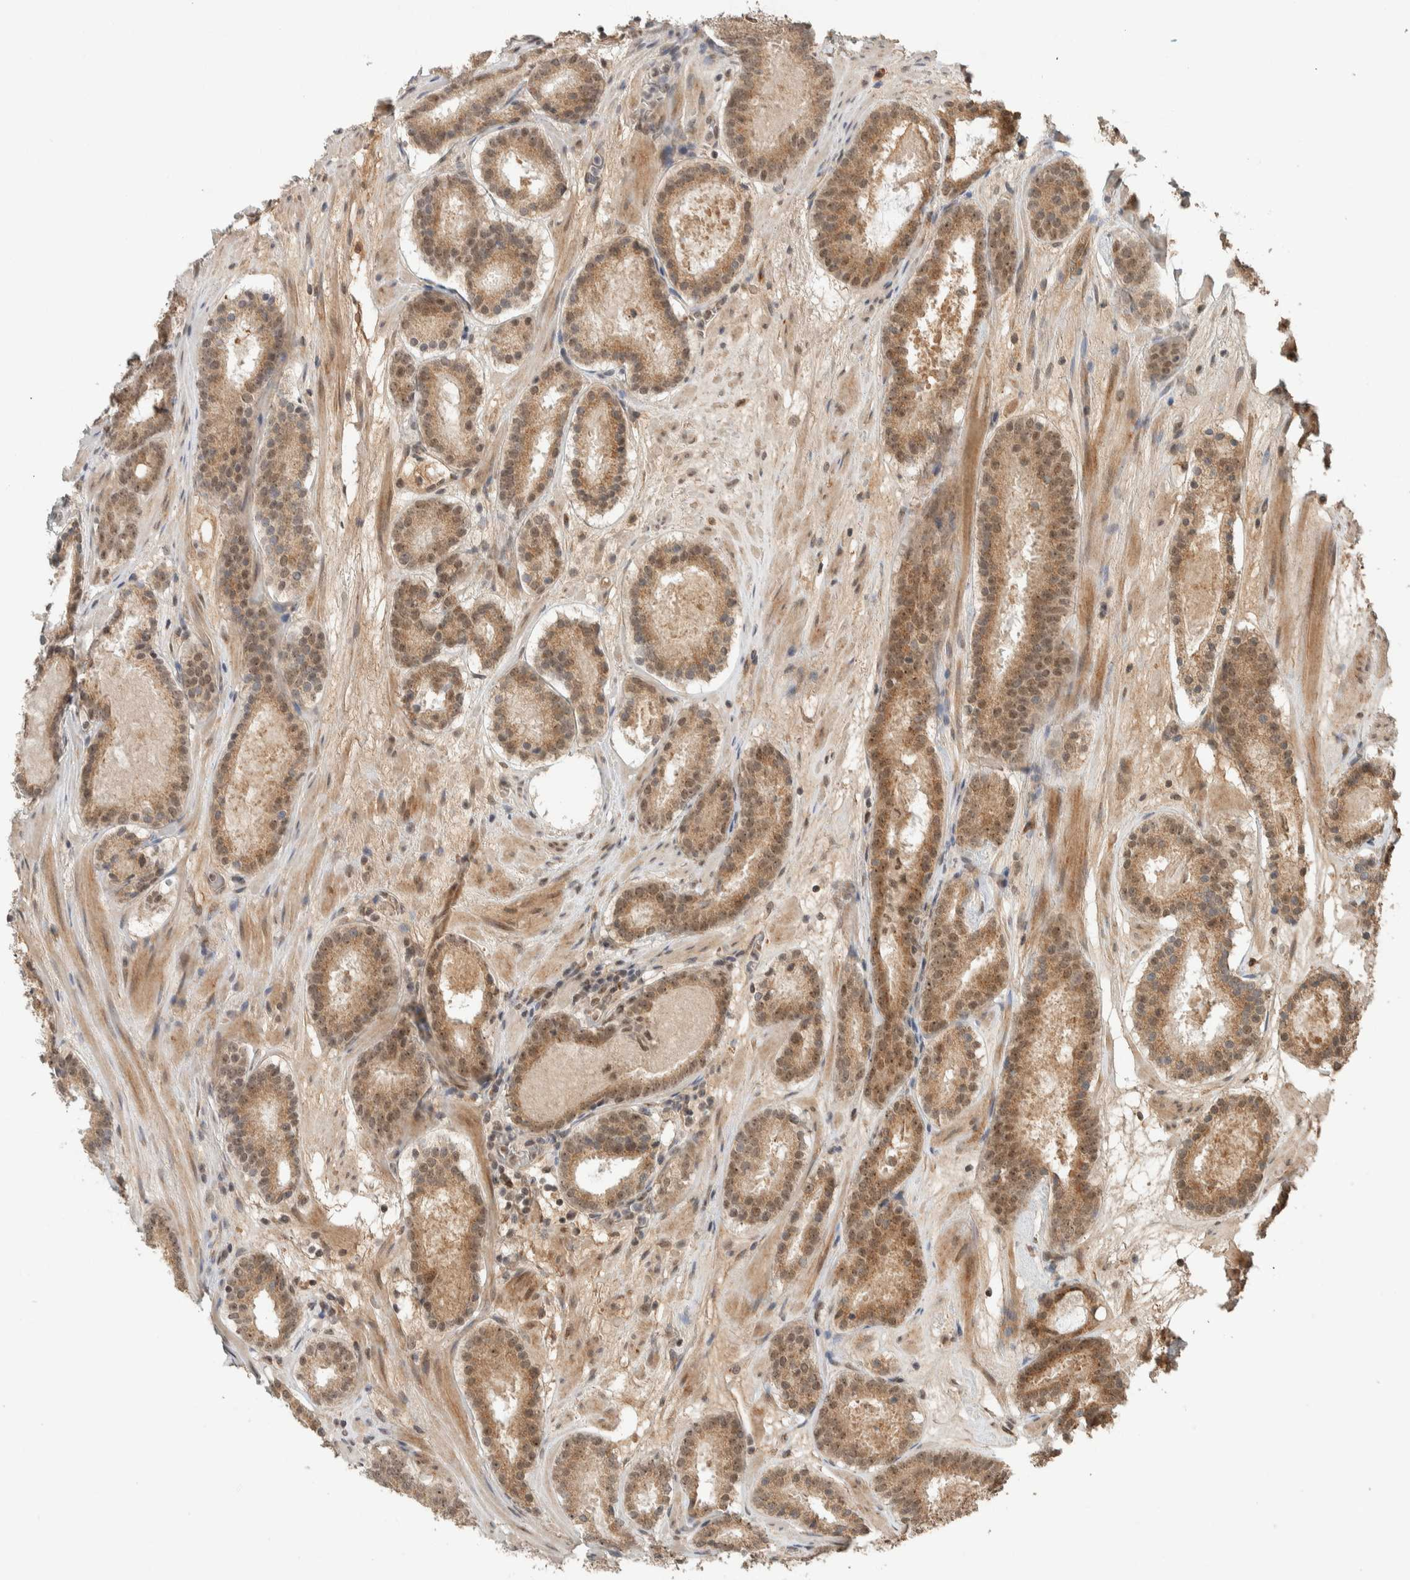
{"staining": {"intensity": "moderate", "quantity": ">75%", "location": "cytoplasmic/membranous,nuclear"}, "tissue": "prostate cancer", "cell_type": "Tumor cells", "image_type": "cancer", "snomed": [{"axis": "morphology", "description": "Adenocarcinoma, Low grade"}, {"axis": "topography", "description": "Prostate"}], "caption": "Tumor cells show medium levels of moderate cytoplasmic/membranous and nuclear staining in about >75% of cells in human prostate low-grade adenocarcinoma.", "gene": "ZBTB2", "patient": {"sex": "male", "age": 69}}